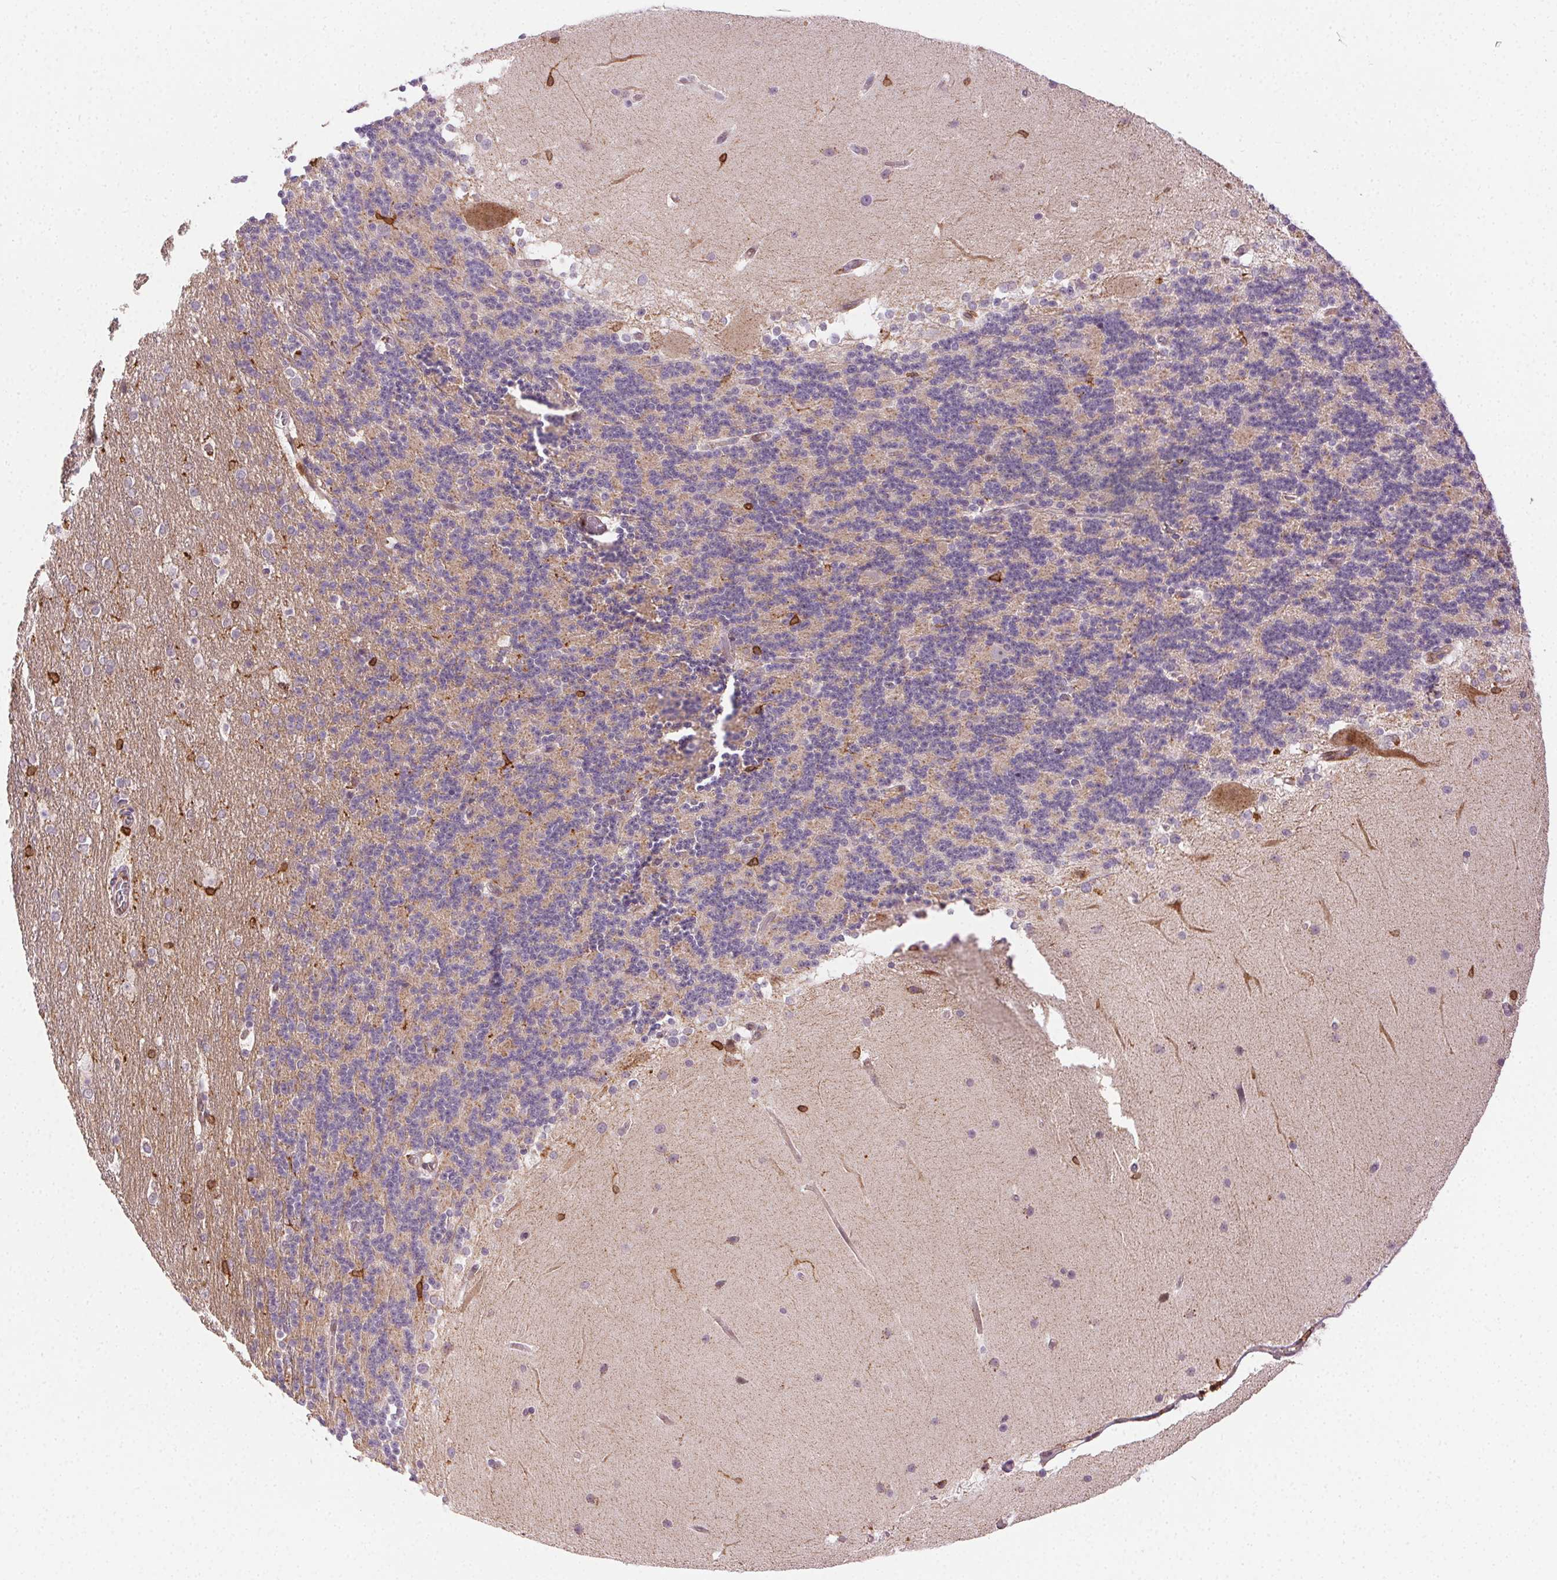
{"staining": {"intensity": "negative", "quantity": "none", "location": "none"}, "tissue": "cerebellum", "cell_type": "Cells in granular layer", "image_type": "normal", "snomed": [{"axis": "morphology", "description": "Normal tissue, NOS"}, {"axis": "topography", "description": "Cerebellum"}], "caption": "This is an immunohistochemistry (IHC) micrograph of unremarkable cerebellum. There is no expression in cells in granular layer.", "gene": "RNASET2", "patient": {"sex": "female", "age": 19}}